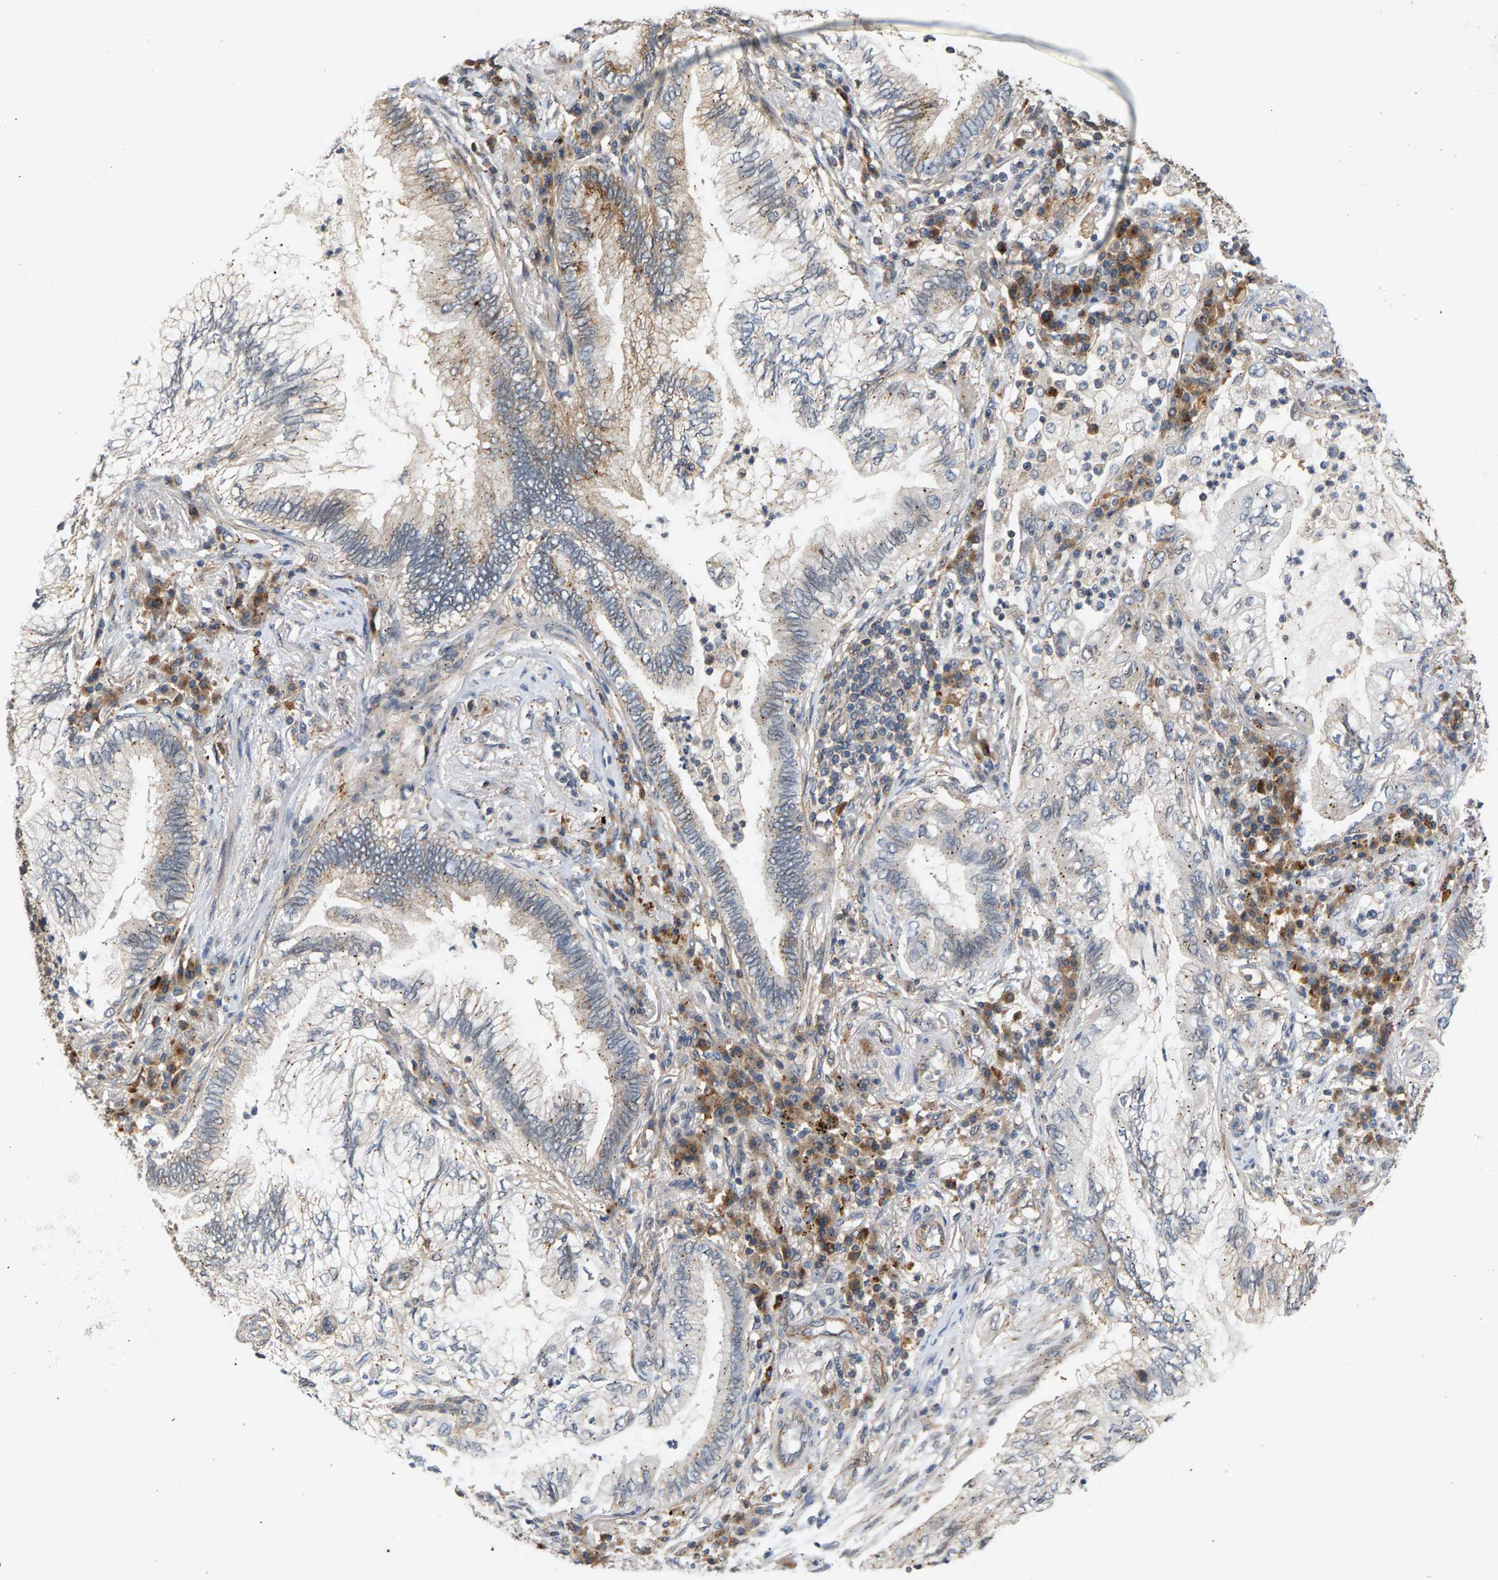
{"staining": {"intensity": "moderate", "quantity": "<25%", "location": "cytoplasmic/membranous"}, "tissue": "lung cancer", "cell_type": "Tumor cells", "image_type": "cancer", "snomed": [{"axis": "morphology", "description": "Normal tissue, NOS"}, {"axis": "morphology", "description": "Adenocarcinoma, NOS"}, {"axis": "topography", "description": "Bronchus"}, {"axis": "topography", "description": "Lung"}], "caption": "Immunohistochemistry of lung cancer (adenocarcinoma) exhibits low levels of moderate cytoplasmic/membranous expression in about <25% of tumor cells.", "gene": "MAP2K5", "patient": {"sex": "female", "age": 70}}